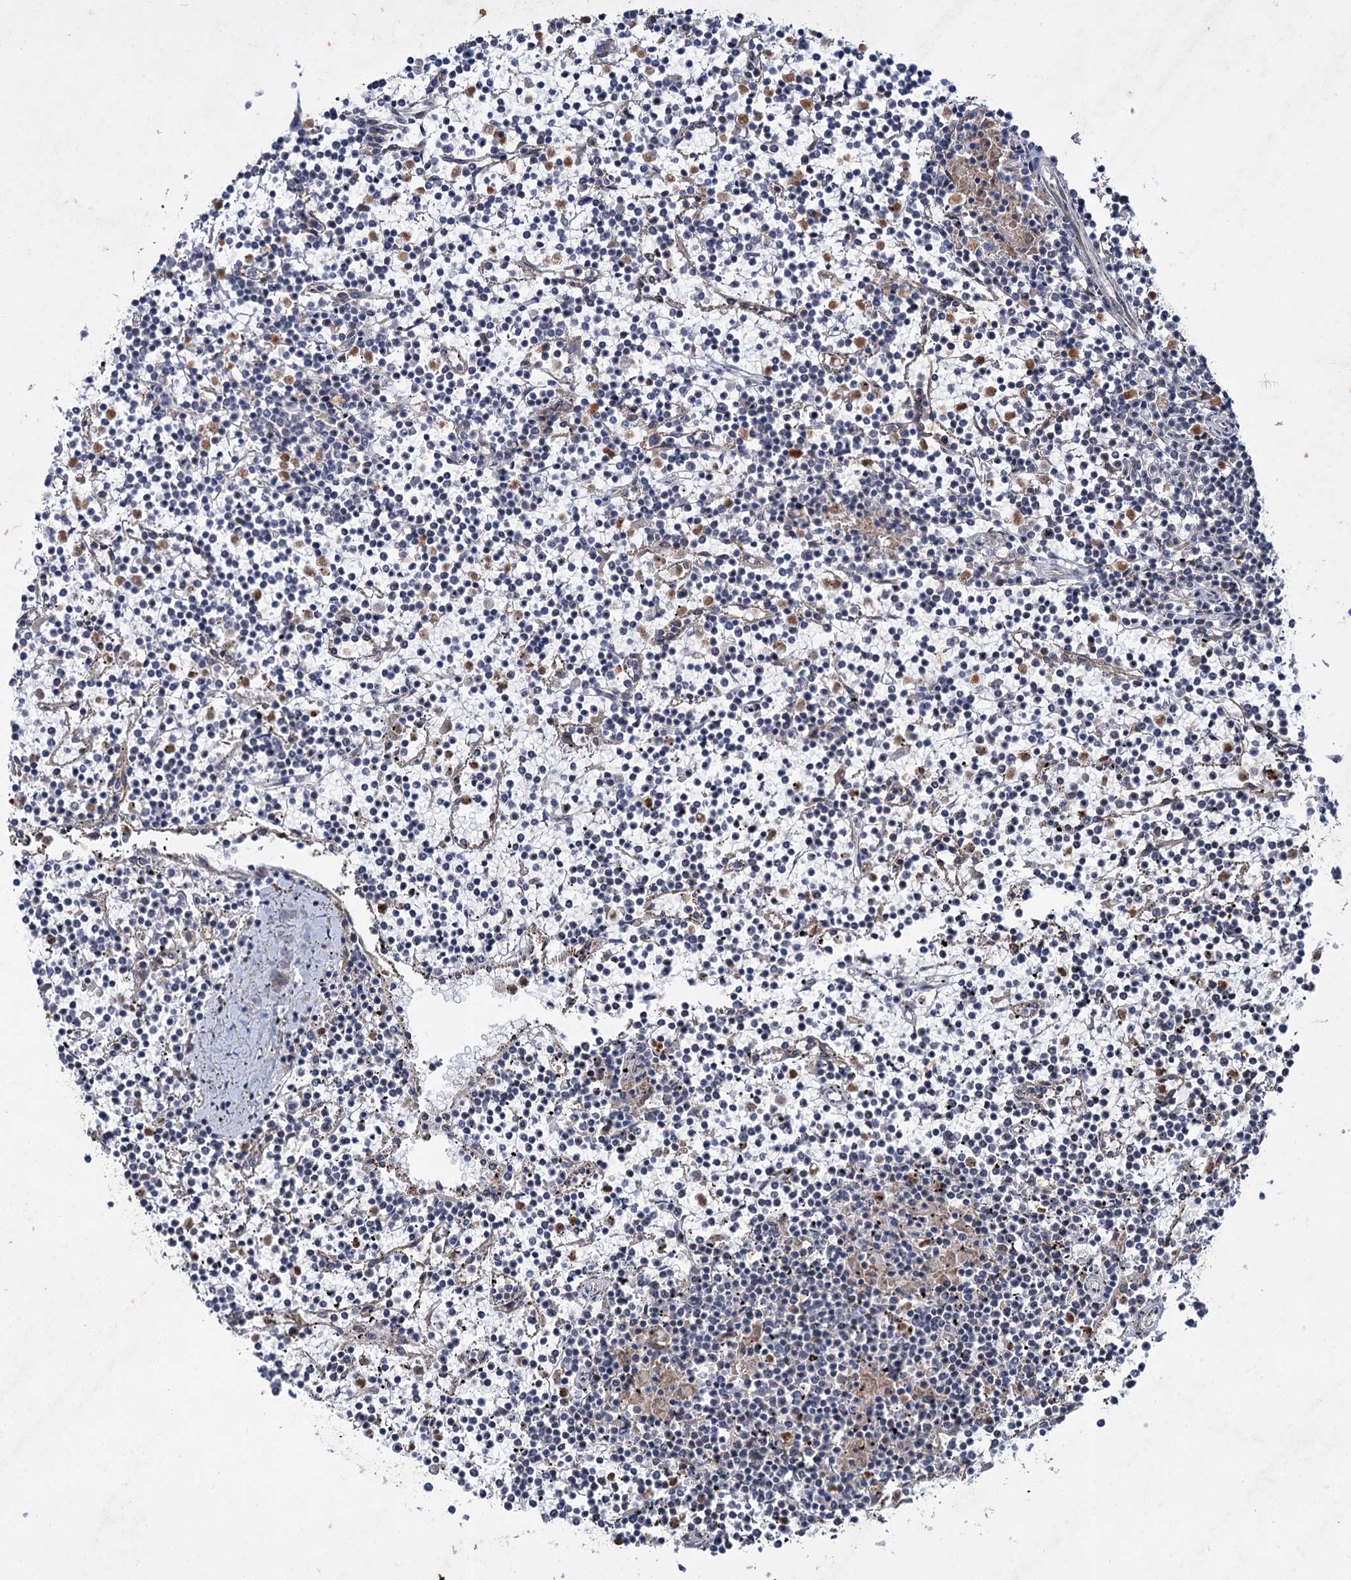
{"staining": {"intensity": "negative", "quantity": "none", "location": "none"}, "tissue": "lymphoma", "cell_type": "Tumor cells", "image_type": "cancer", "snomed": [{"axis": "morphology", "description": "Malignant lymphoma, non-Hodgkin's type, Low grade"}, {"axis": "topography", "description": "Spleen"}], "caption": "Immunohistochemistry (IHC) histopathology image of neoplastic tissue: malignant lymphoma, non-Hodgkin's type (low-grade) stained with DAB reveals no significant protein positivity in tumor cells.", "gene": "PTPN3", "patient": {"sex": "female", "age": 19}}